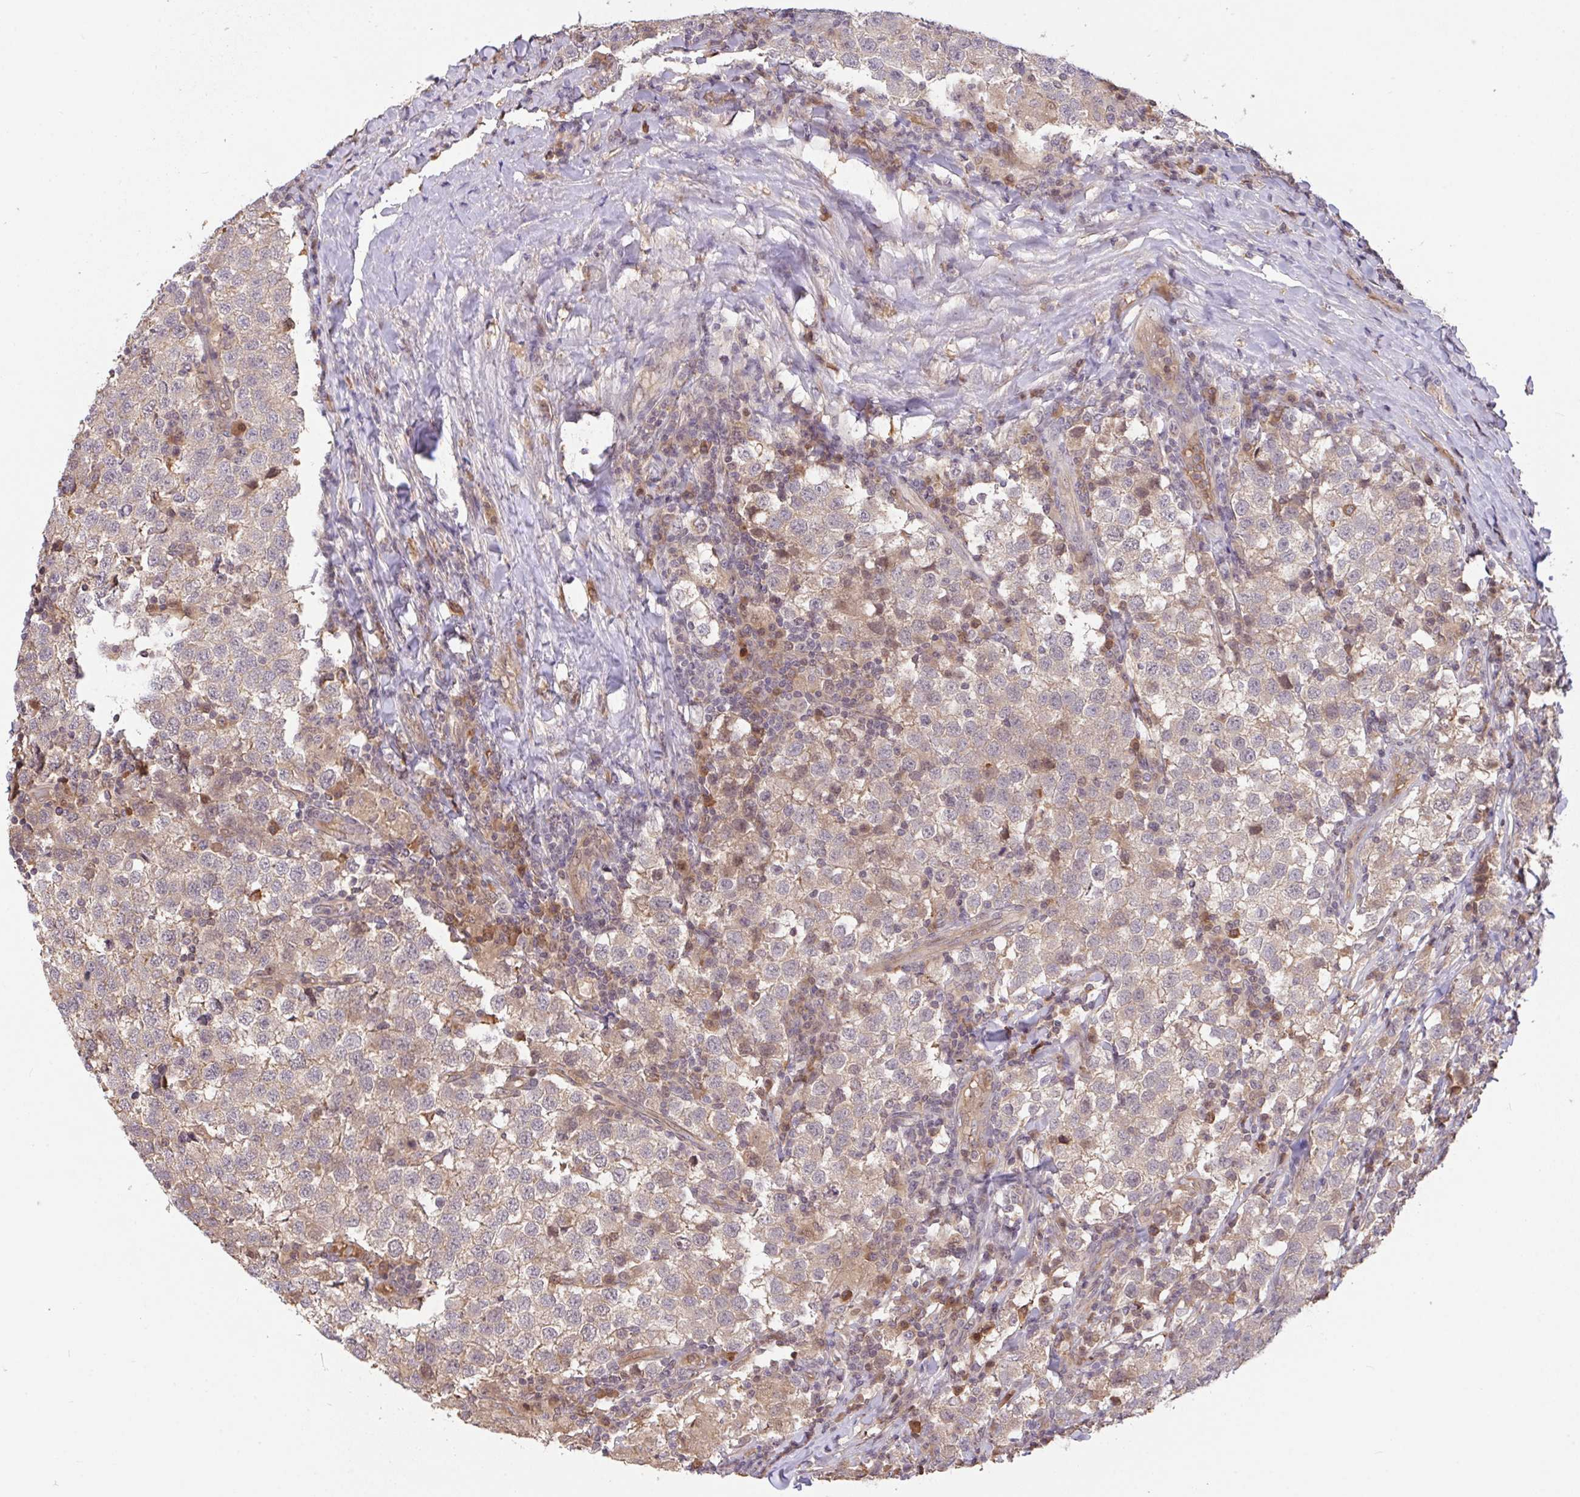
{"staining": {"intensity": "negative", "quantity": "none", "location": "none"}, "tissue": "testis cancer", "cell_type": "Tumor cells", "image_type": "cancer", "snomed": [{"axis": "morphology", "description": "Seminoma, NOS"}, {"axis": "topography", "description": "Testis"}], "caption": "There is no significant expression in tumor cells of seminoma (testis).", "gene": "FCER1A", "patient": {"sex": "male", "age": 34}}